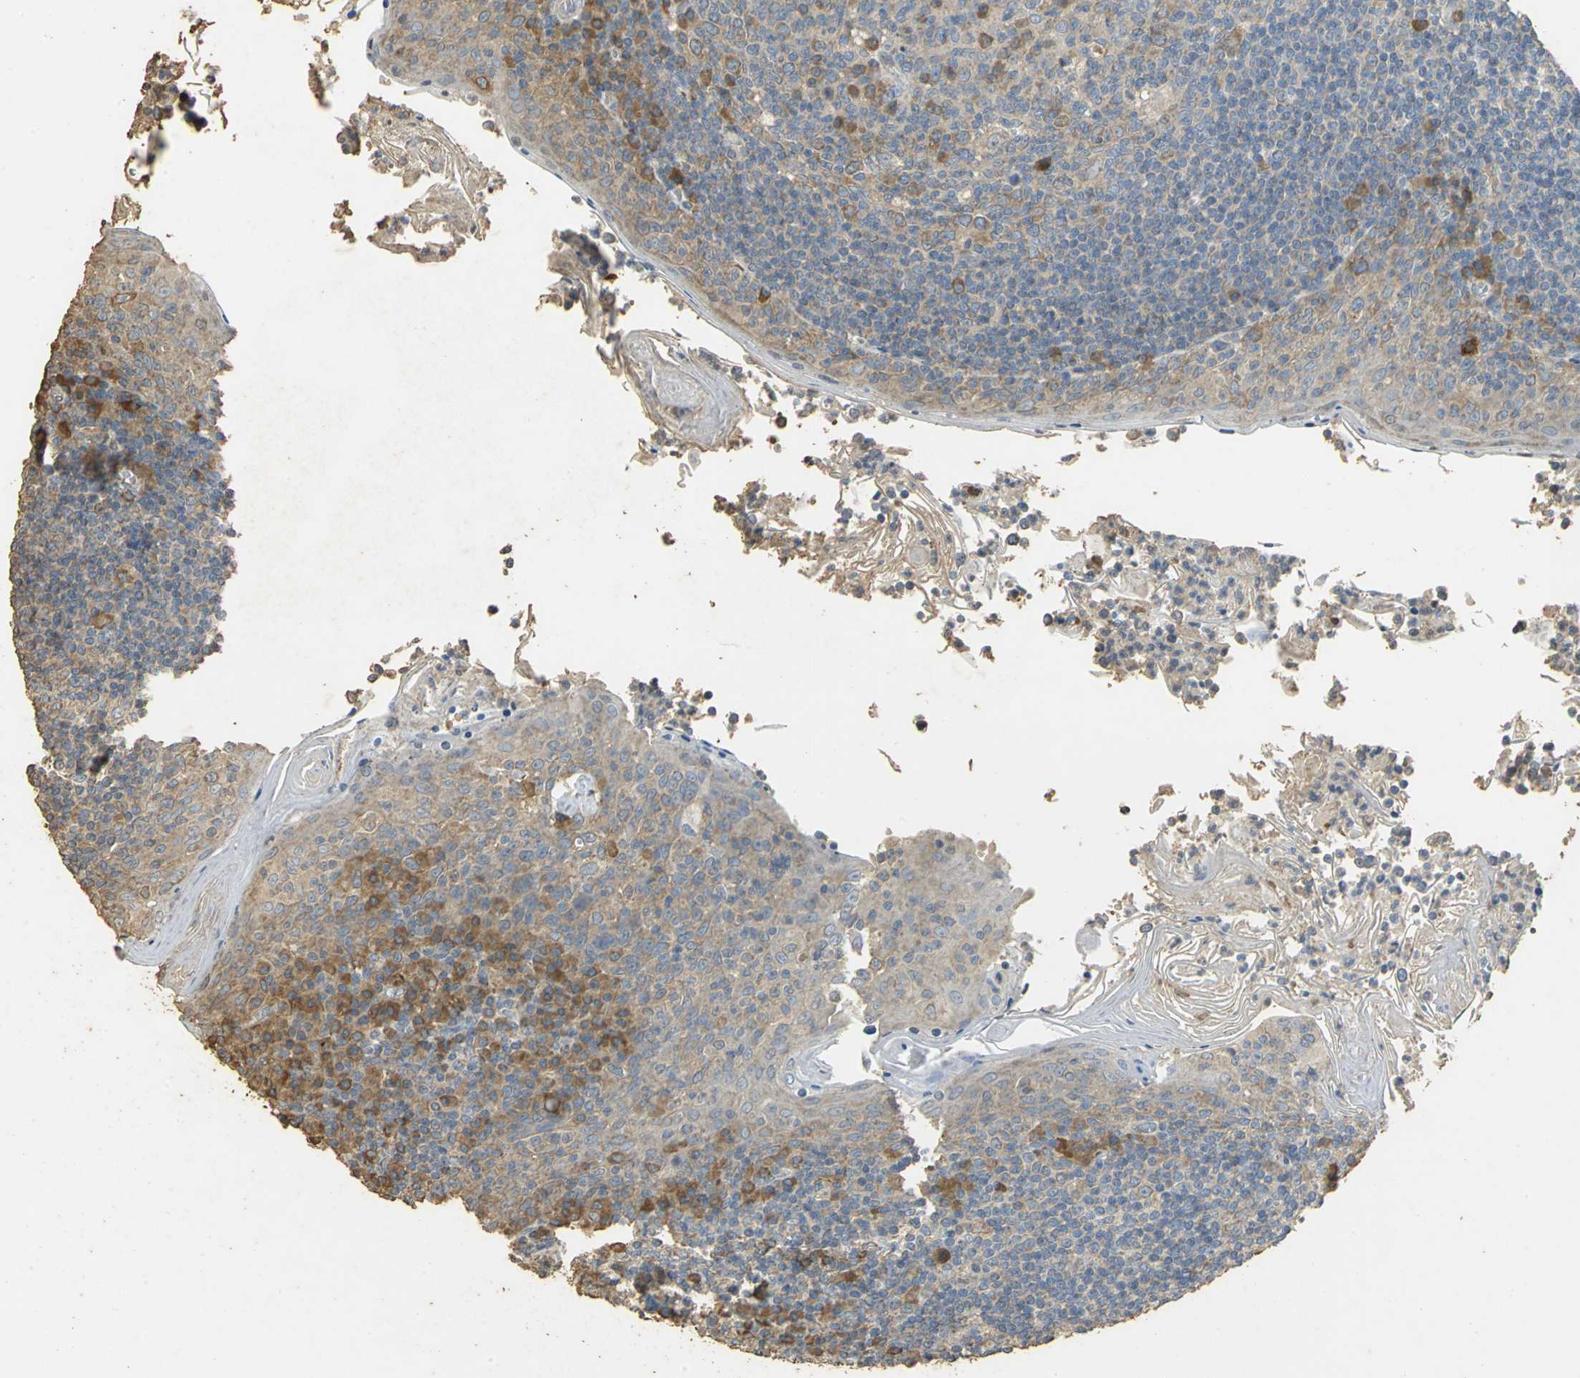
{"staining": {"intensity": "weak", "quantity": "25%-75%", "location": "cytoplasmic/membranous"}, "tissue": "tonsil", "cell_type": "Germinal center cells", "image_type": "normal", "snomed": [{"axis": "morphology", "description": "Normal tissue, NOS"}, {"axis": "topography", "description": "Tonsil"}], "caption": "Protein expression analysis of benign human tonsil reveals weak cytoplasmic/membranous staining in about 25%-75% of germinal center cells. (DAB (3,3'-diaminobenzidine) IHC with brightfield microscopy, high magnification).", "gene": "ACSL4", "patient": {"sex": "male", "age": 31}}